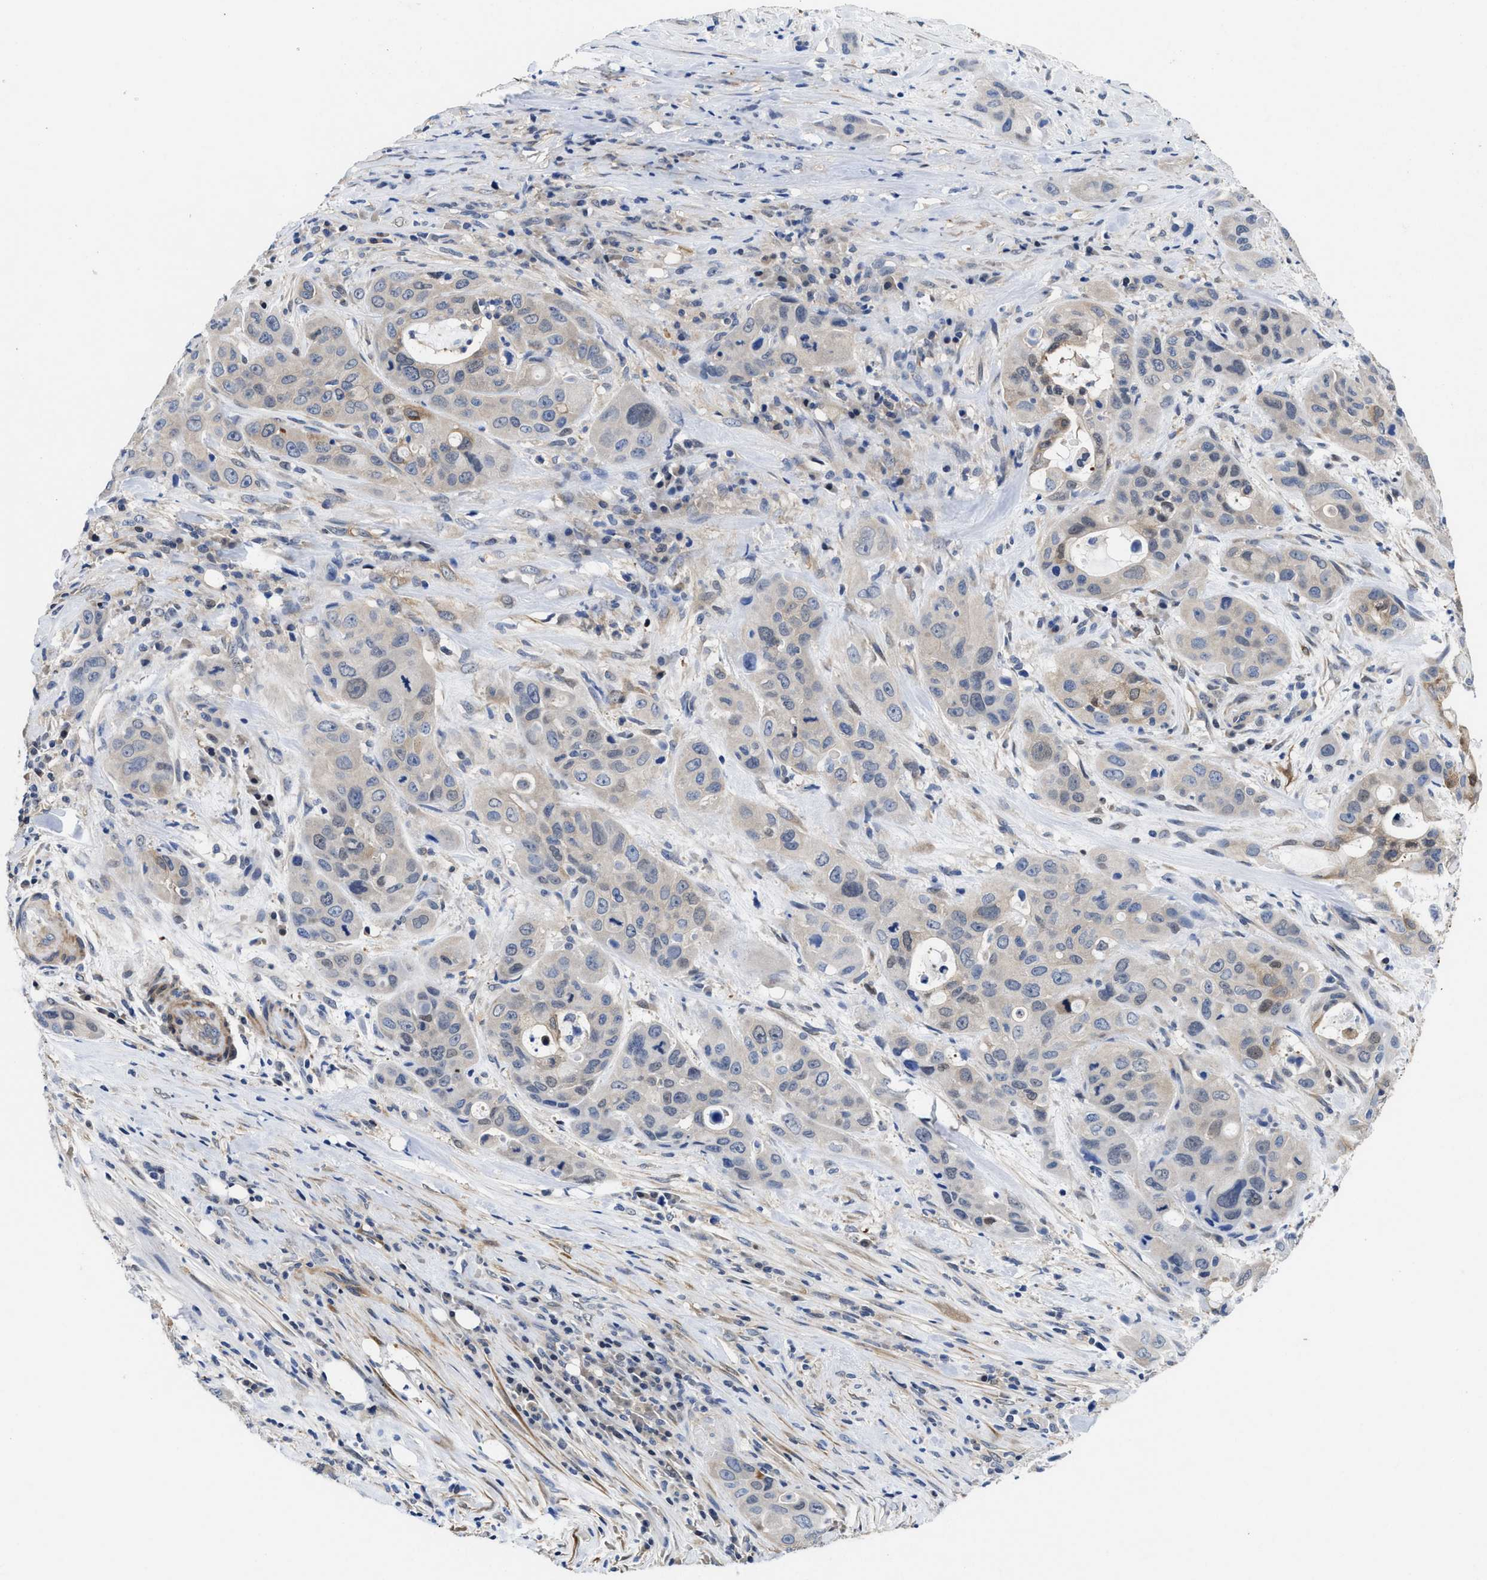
{"staining": {"intensity": "weak", "quantity": "<25%", "location": "cytoplasmic/membranous"}, "tissue": "pancreatic cancer", "cell_type": "Tumor cells", "image_type": "cancer", "snomed": [{"axis": "morphology", "description": "Adenocarcinoma, NOS"}, {"axis": "topography", "description": "Pancreas"}], "caption": "IHC histopathology image of neoplastic tissue: pancreatic cancer (adenocarcinoma) stained with DAB (3,3'-diaminobenzidine) reveals no significant protein expression in tumor cells. (Stains: DAB immunohistochemistry (IHC) with hematoxylin counter stain, Microscopy: brightfield microscopy at high magnification).", "gene": "KIF12", "patient": {"sex": "male", "age": 53}}